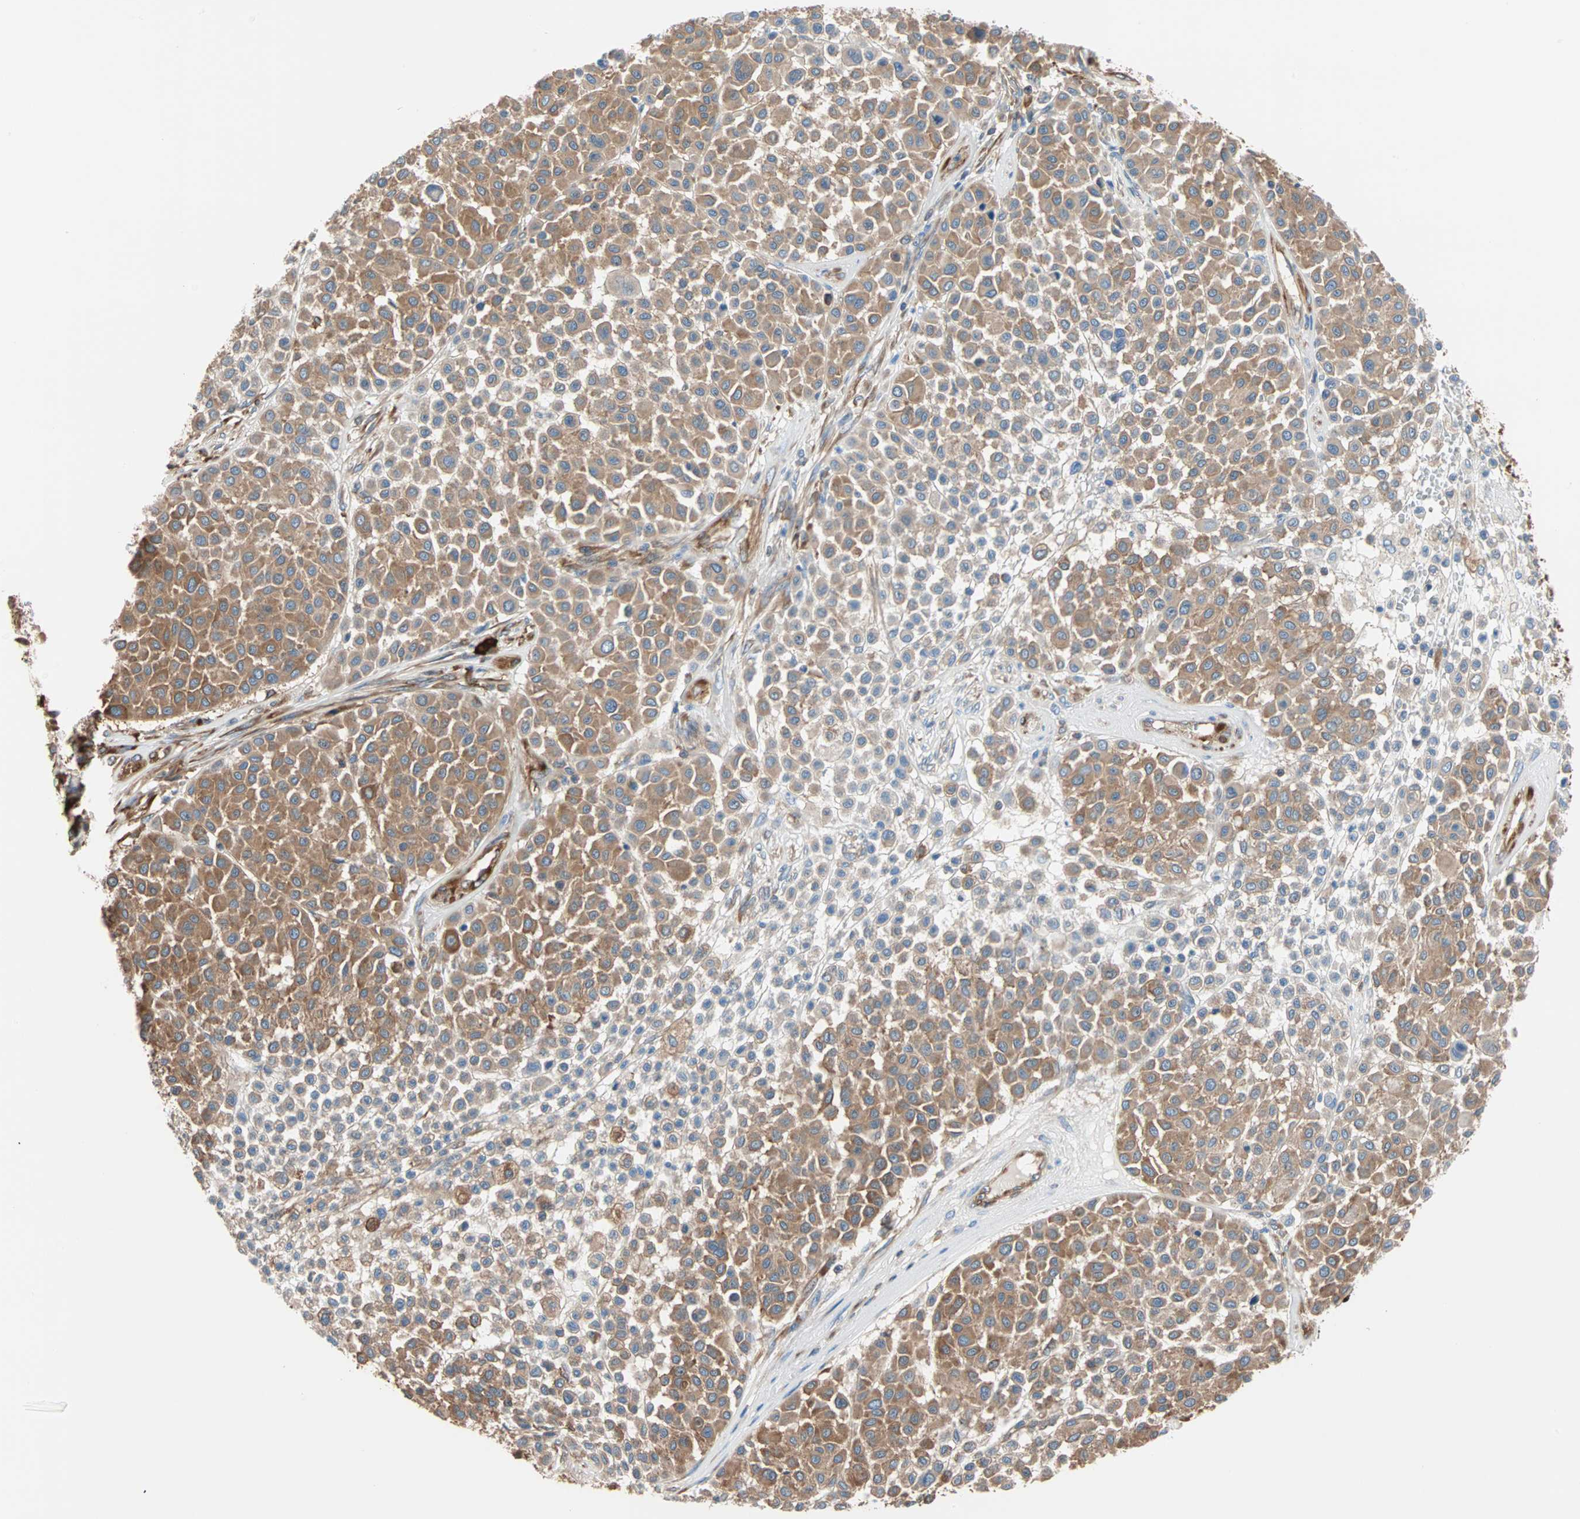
{"staining": {"intensity": "moderate", "quantity": ">75%", "location": "cytoplasmic/membranous"}, "tissue": "melanoma", "cell_type": "Tumor cells", "image_type": "cancer", "snomed": [{"axis": "morphology", "description": "Malignant melanoma, Metastatic site"}, {"axis": "topography", "description": "Soft tissue"}], "caption": "The photomicrograph reveals staining of malignant melanoma (metastatic site), revealing moderate cytoplasmic/membranous protein positivity (brown color) within tumor cells. (brown staining indicates protein expression, while blue staining denotes nuclei).", "gene": "EEF2", "patient": {"sex": "male", "age": 41}}